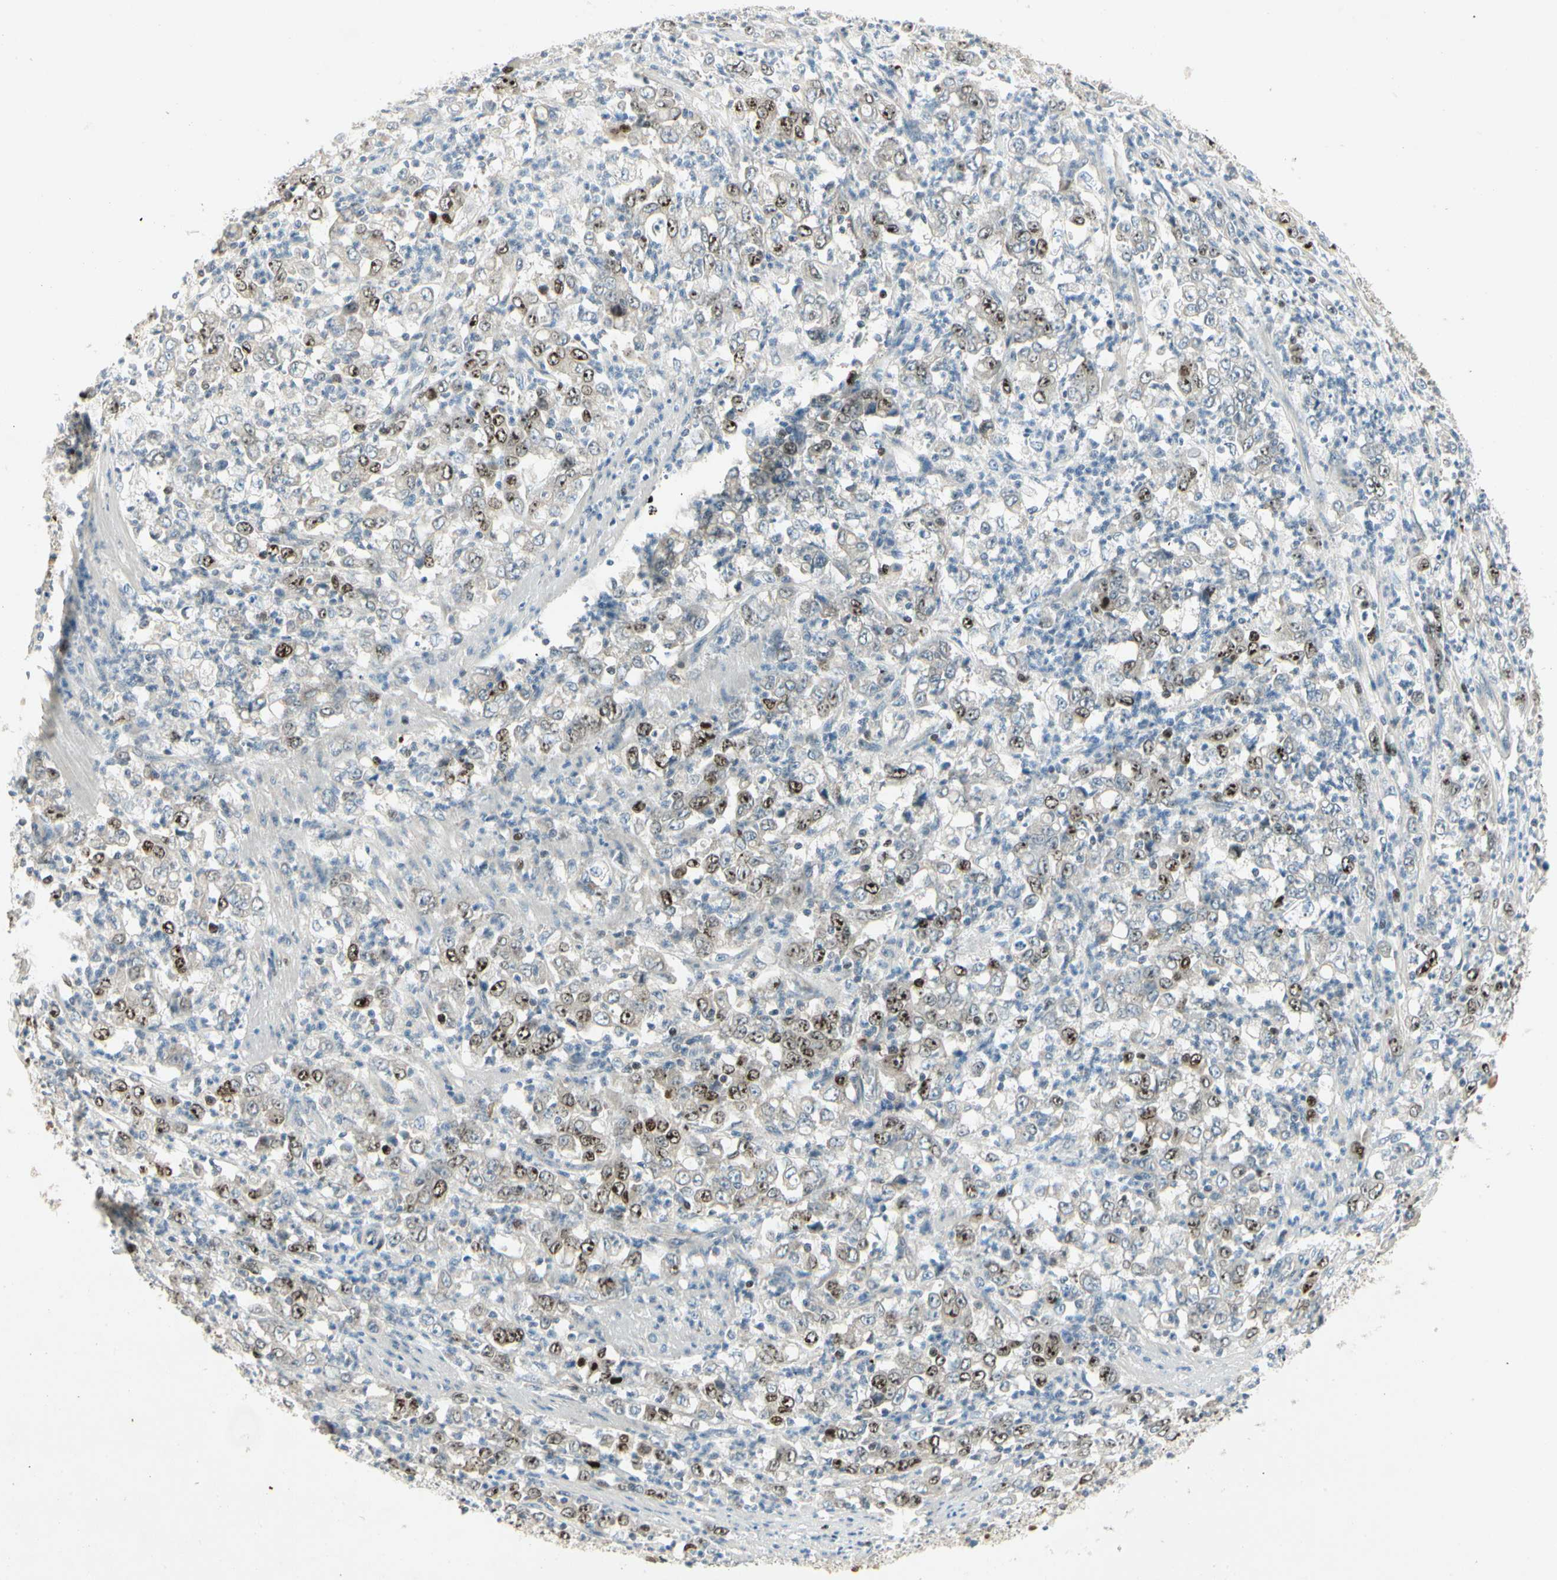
{"staining": {"intensity": "moderate", "quantity": "25%-75%", "location": "nuclear"}, "tissue": "stomach cancer", "cell_type": "Tumor cells", "image_type": "cancer", "snomed": [{"axis": "morphology", "description": "Adenocarcinoma, NOS"}, {"axis": "topography", "description": "Stomach, lower"}], "caption": "Human stomach adenocarcinoma stained for a protein (brown) shows moderate nuclear positive staining in about 25%-75% of tumor cells.", "gene": "PITX1", "patient": {"sex": "female", "age": 71}}